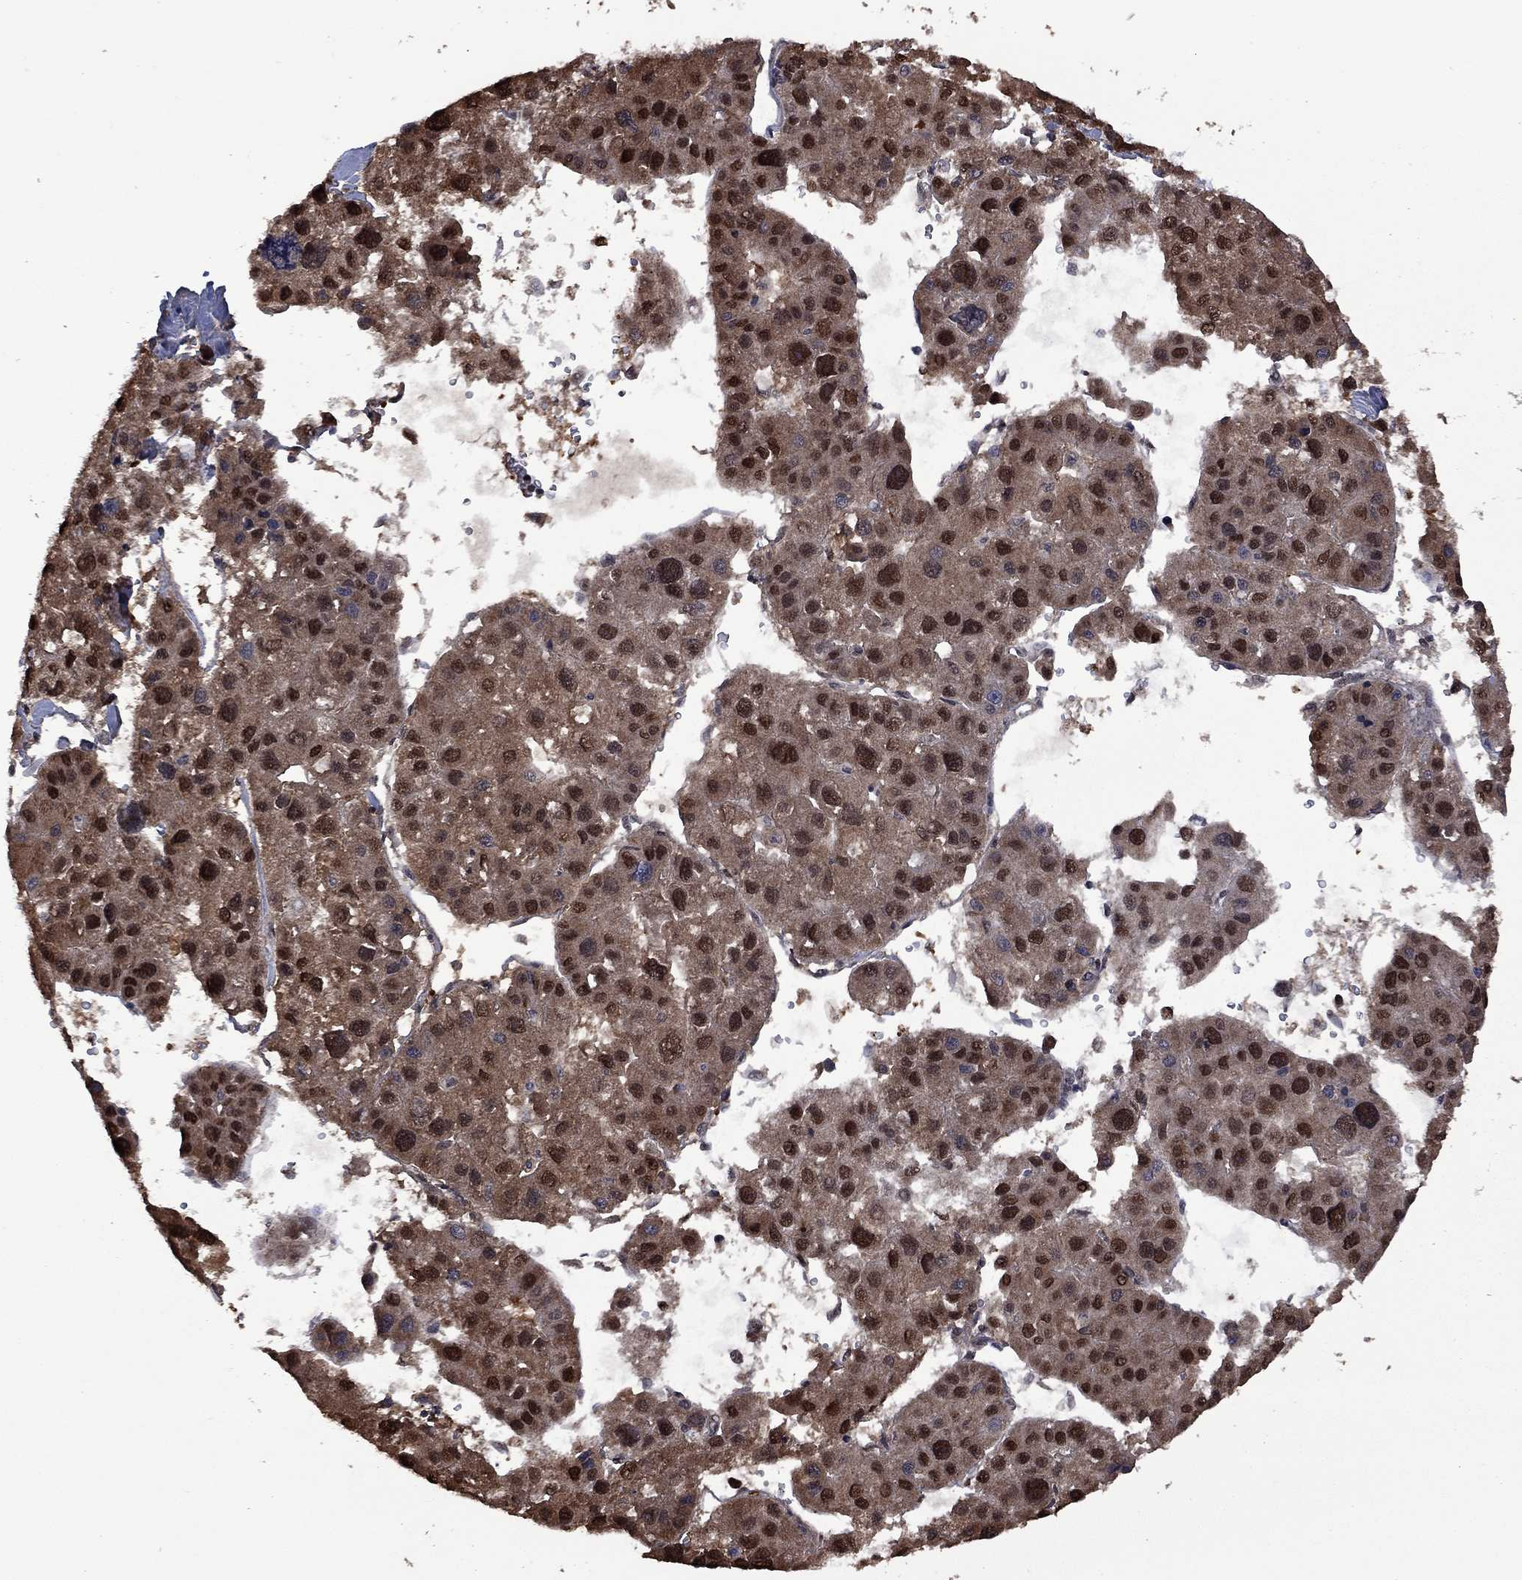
{"staining": {"intensity": "moderate", "quantity": "25%-75%", "location": "cytoplasmic/membranous,nuclear"}, "tissue": "liver cancer", "cell_type": "Tumor cells", "image_type": "cancer", "snomed": [{"axis": "morphology", "description": "Carcinoma, Hepatocellular, NOS"}, {"axis": "topography", "description": "Liver"}], "caption": "Brown immunohistochemical staining in human liver cancer (hepatocellular carcinoma) shows moderate cytoplasmic/membranous and nuclear staining in about 25%-75% of tumor cells.", "gene": "FBL", "patient": {"sex": "male", "age": 73}}